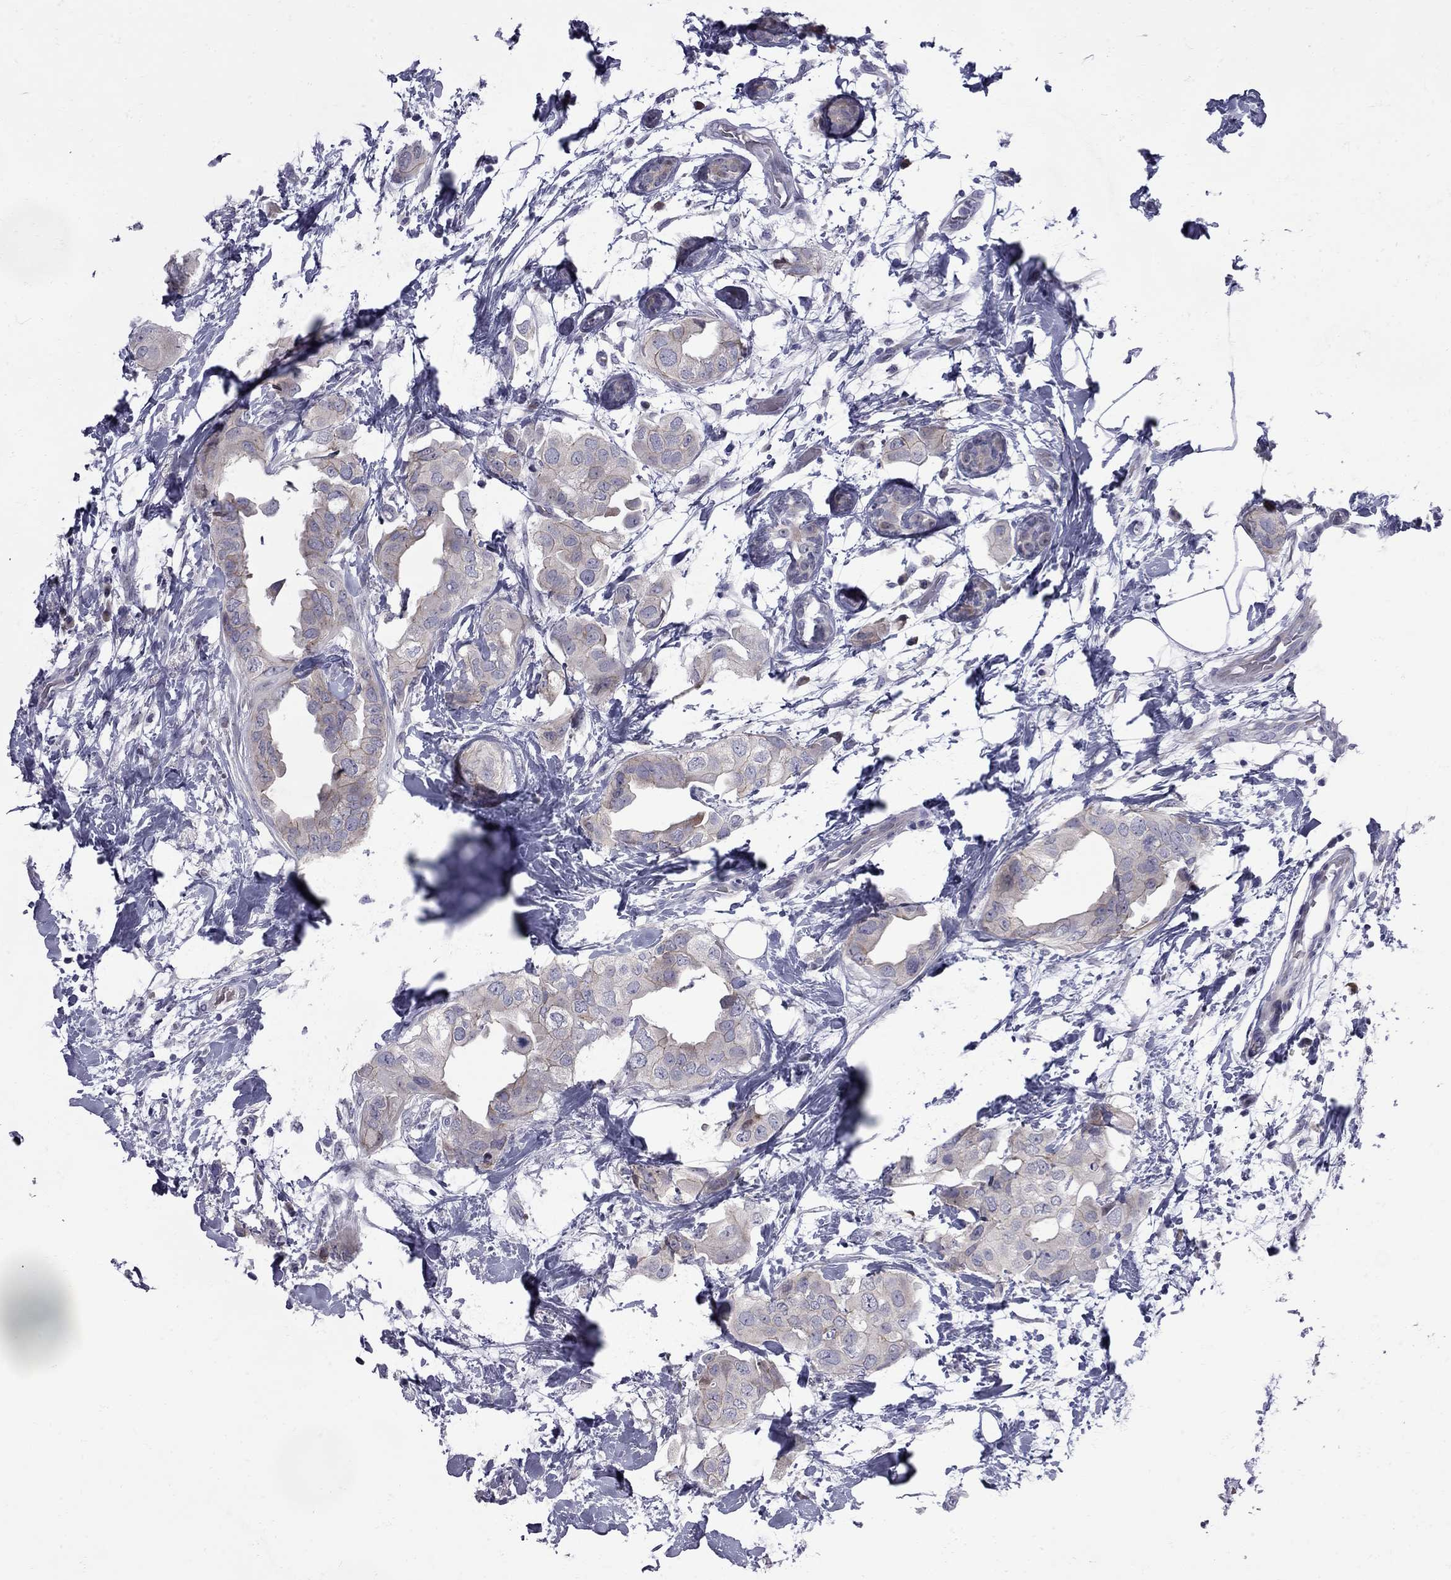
{"staining": {"intensity": "moderate", "quantity": "<25%", "location": "cytoplasmic/membranous"}, "tissue": "breast cancer", "cell_type": "Tumor cells", "image_type": "cancer", "snomed": [{"axis": "morphology", "description": "Normal tissue, NOS"}, {"axis": "morphology", "description": "Duct carcinoma"}, {"axis": "topography", "description": "Breast"}], "caption": "Invasive ductal carcinoma (breast) stained with a protein marker exhibits moderate staining in tumor cells.", "gene": "NRARP", "patient": {"sex": "female", "age": 40}}